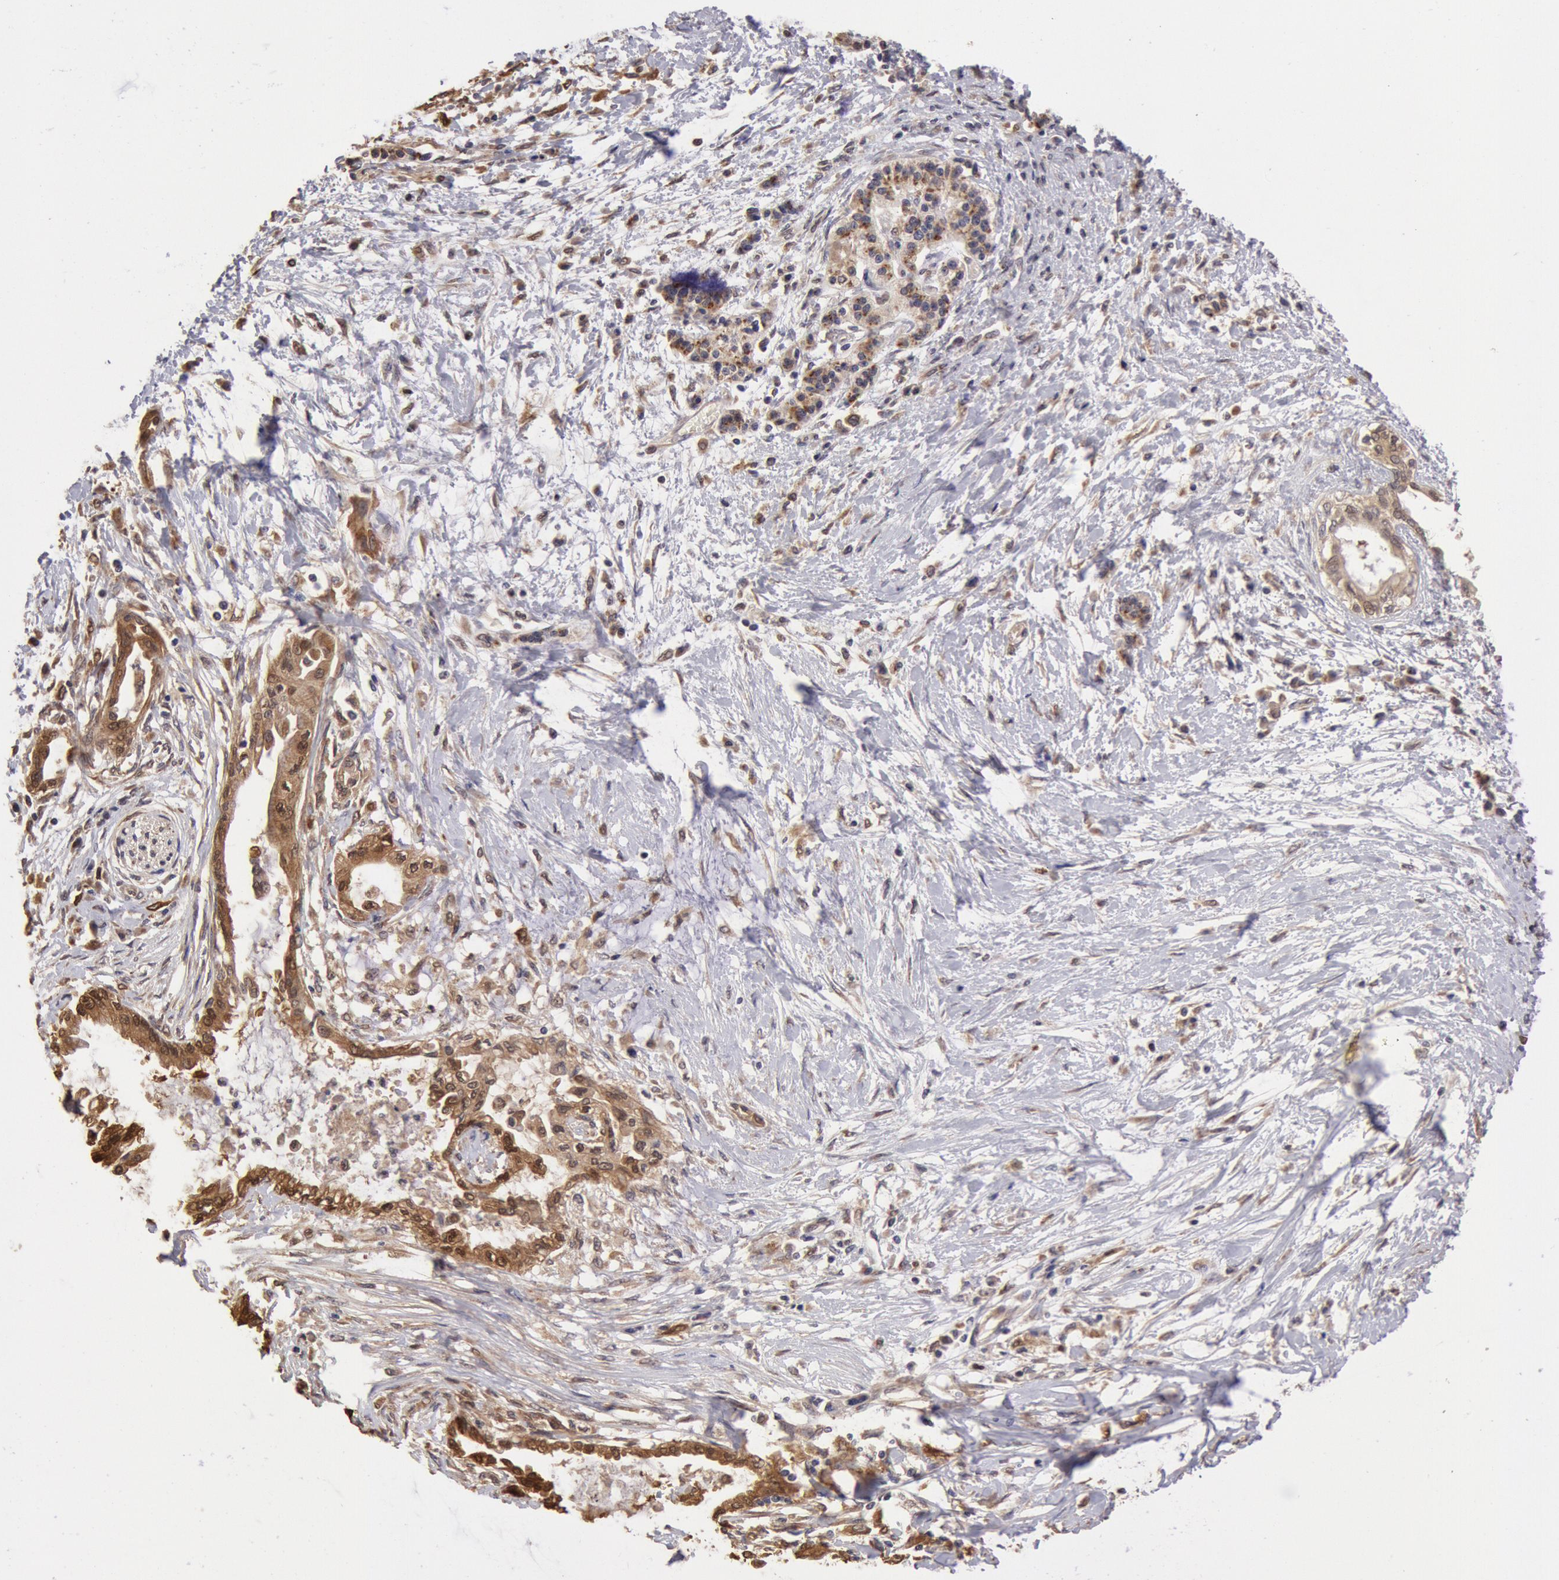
{"staining": {"intensity": "moderate", "quantity": ">75%", "location": "cytoplasmic/membranous,nuclear"}, "tissue": "pancreatic cancer", "cell_type": "Tumor cells", "image_type": "cancer", "snomed": [{"axis": "morphology", "description": "Adenocarcinoma, NOS"}, {"axis": "topography", "description": "Pancreas"}], "caption": "This histopathology image exhibits immunohistochemistry (IHC) staining of pancreatic adenocarcinoma, with medium moderate cytoplasmic/membranous and nuclear staining in approximately >75% of tumor cells.", "gene": "COMT", "patient": {"sex": "female", "age": 64}}